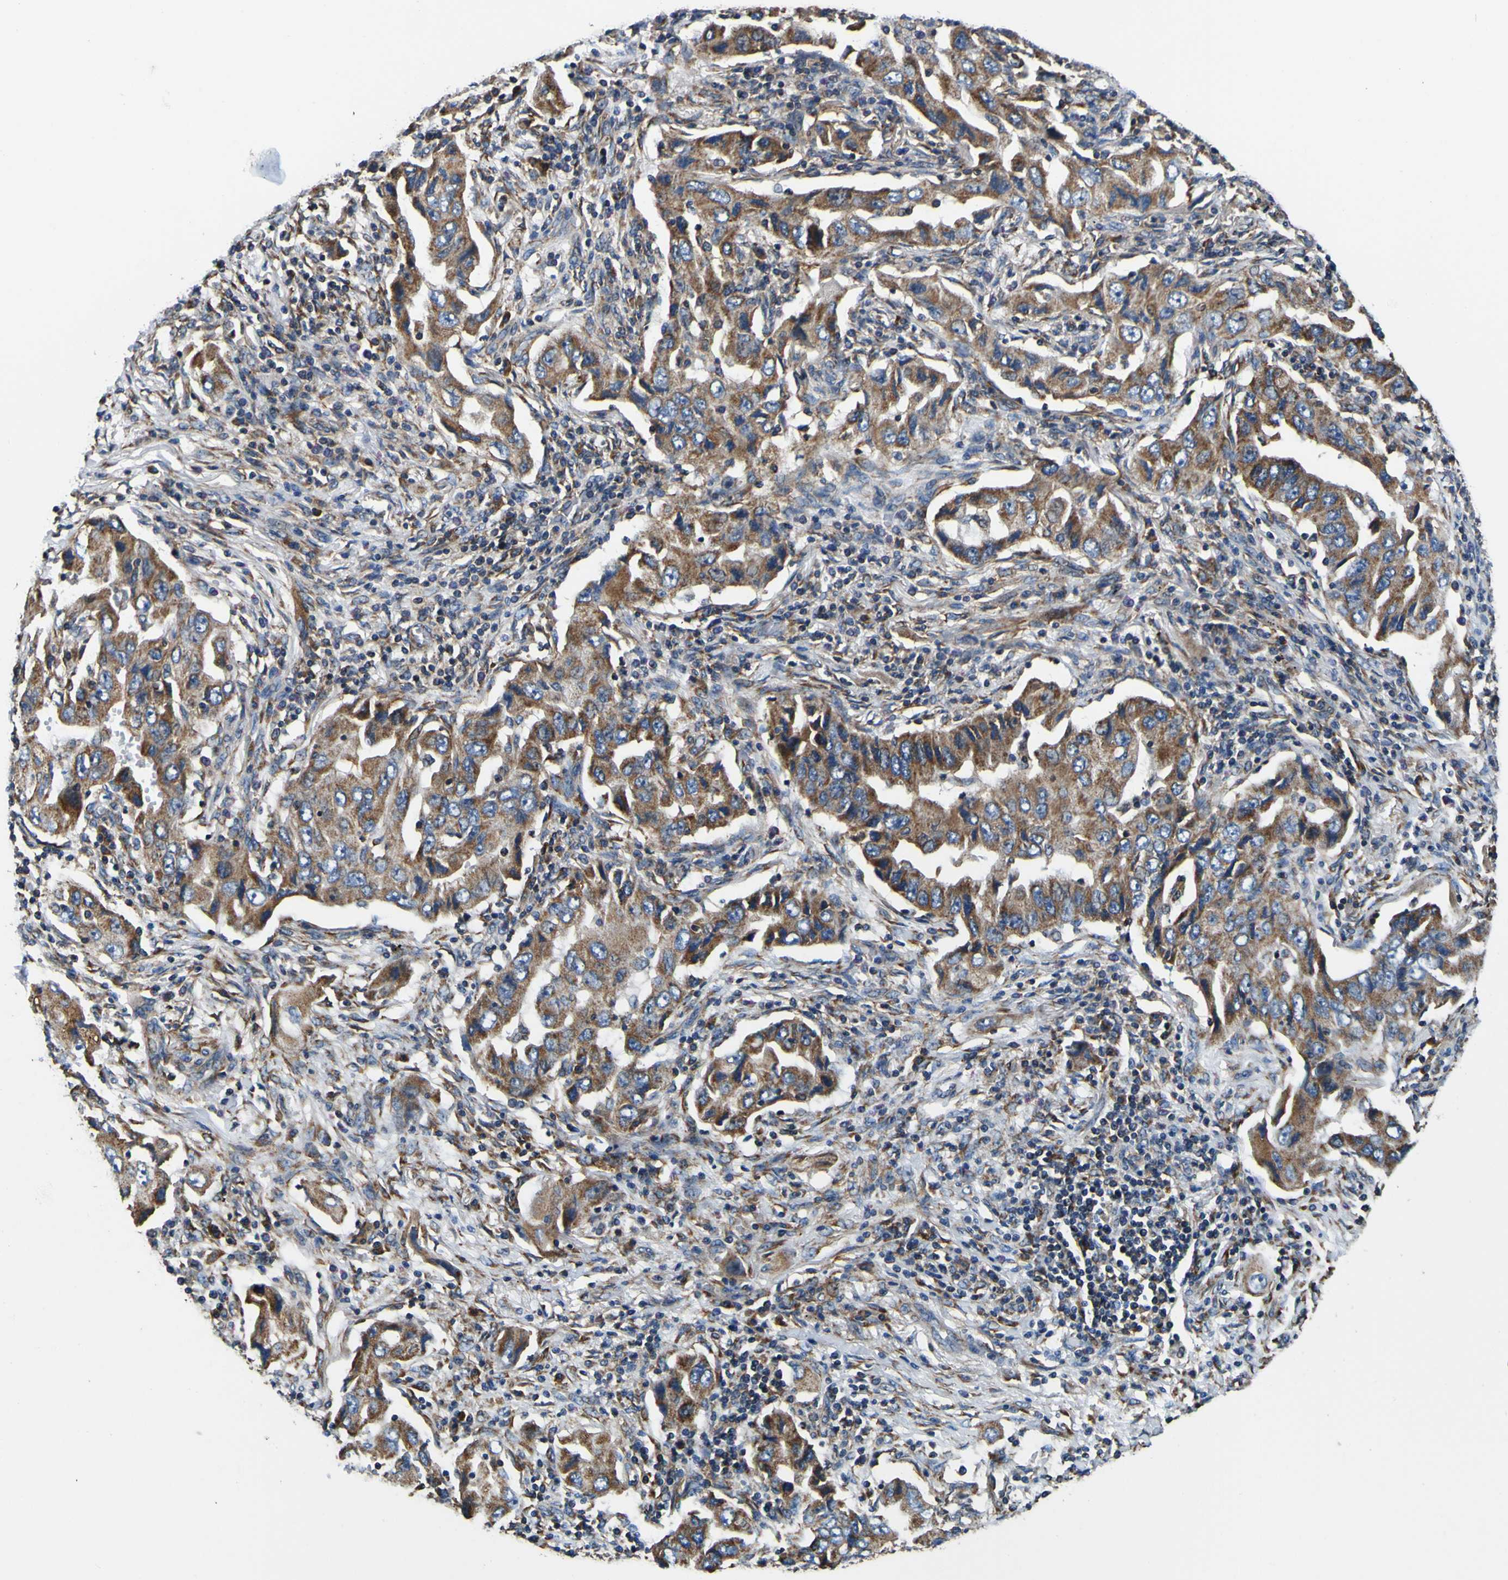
{"staining": {"intensity": "moderate", "quantity": ">75%", "location": "cytoplasmic/membranous"}, "tissue": "lung cancer", "cell_type": "Tumor cells", "image_type": "cancer", "snomed": [{"axis": "morphology", "description": "Adenocarcinoma, NOS"}, {"axis": "topography", "description": "Lung"}], "caption": "A brown stain shows moderate cytoplasmic/membranous expression of a protein in human lung adenocarcinoma tumor cells. The staining was performed using DAB, with brown indicating positive protein expression. Nuclei are stained blue with hematoxylin.", "gene": "INPP5A", "patient": {"sex": "female", "age": 65}}